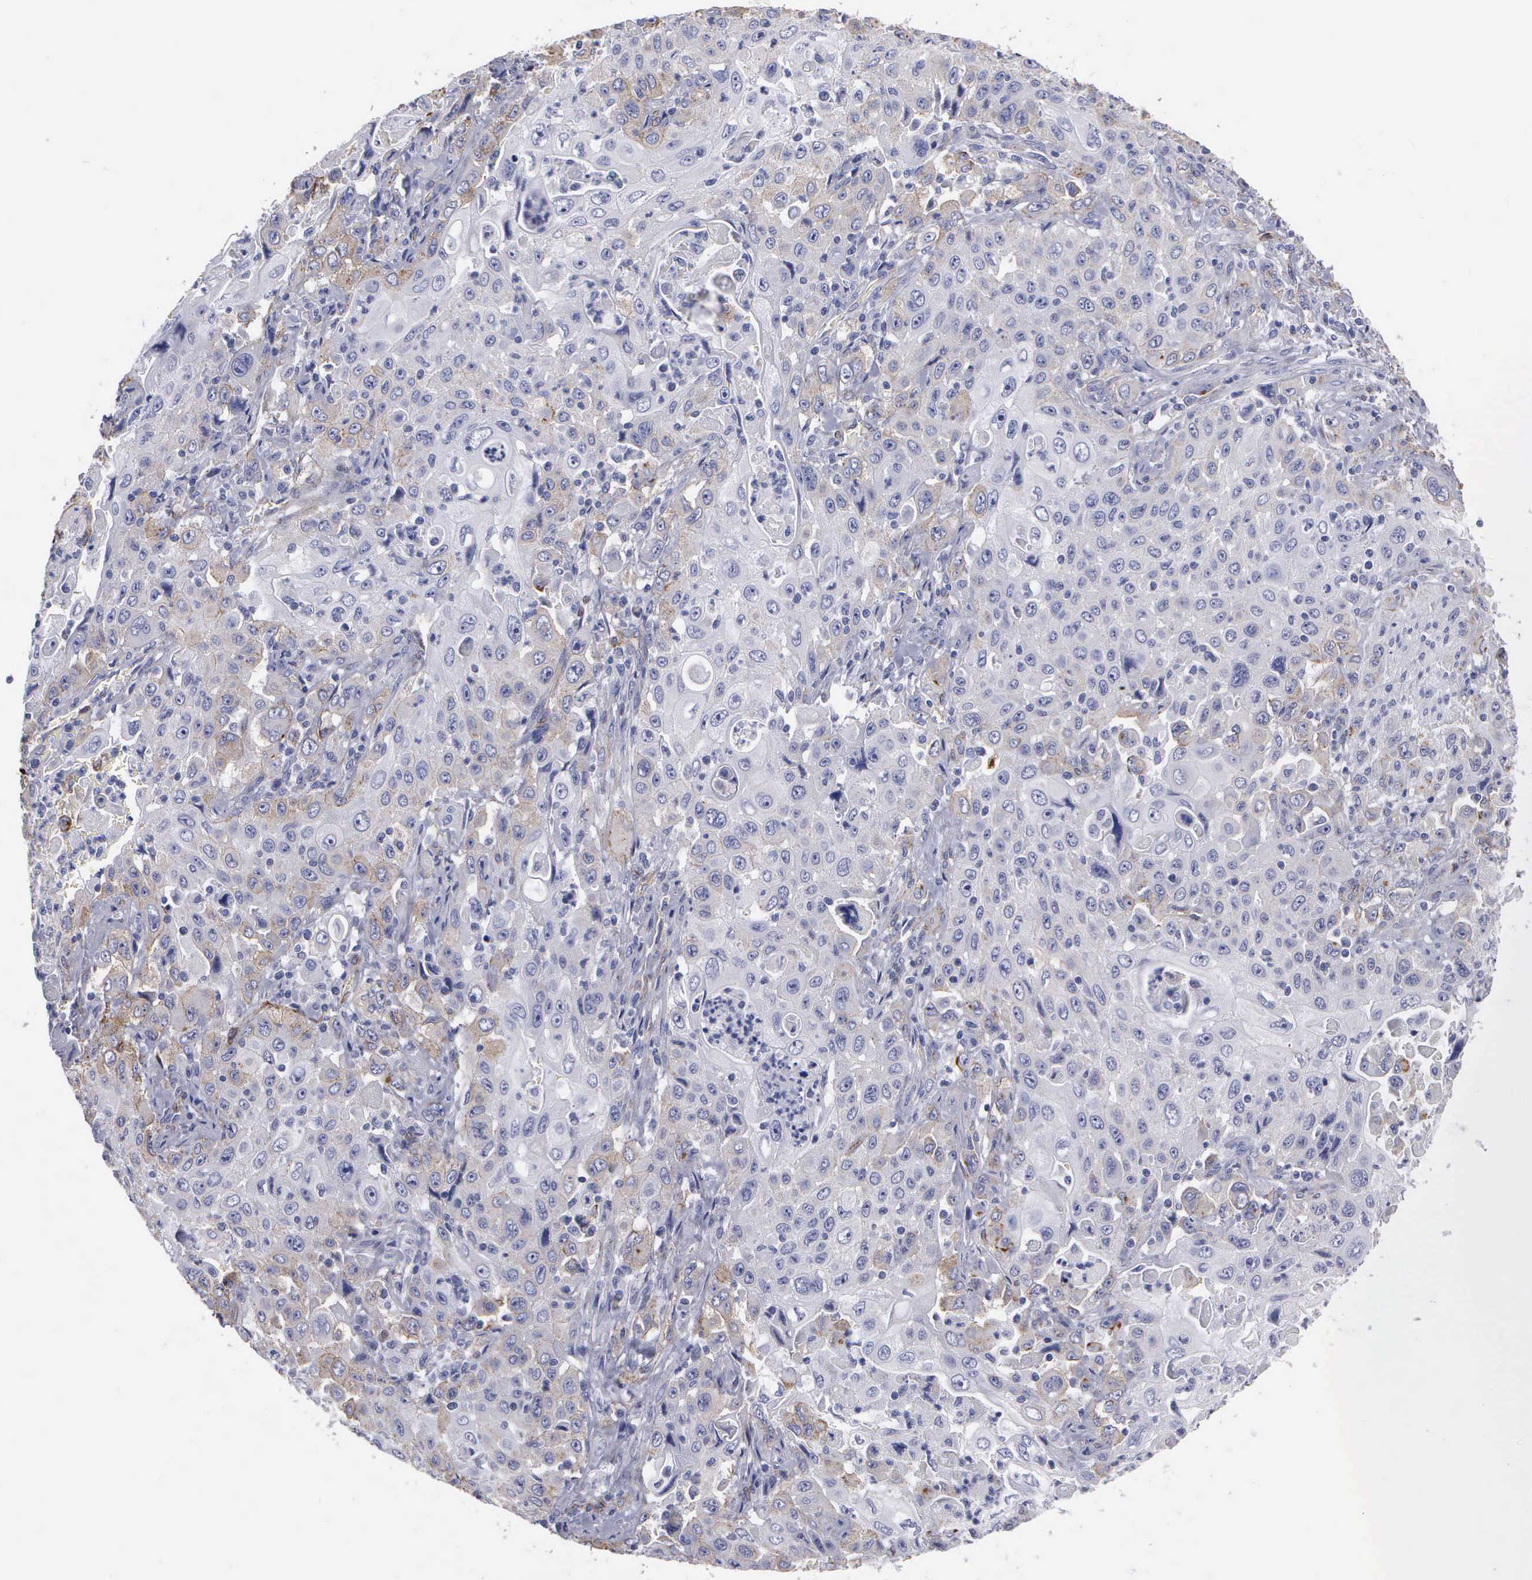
{"staining": {"intensity": "negative", "quantity": "none", "location": "none"}, "tissue": "pancreatic cancer", "cell_type": "Tumor cells", "image_type": "cancer", "snomed": [{"axis": "morphology", "description": "Adenocarcinoma, NOS"}, {"axis": "topography", "description": "Pancreas"}], "caption": "Immunohistochemistry (IHC) micrograph of neoplastic tissue: pancreatic adenocarcinoma stained with DAB (3,3'-diaminobenzidine) displays no significant protein expression in tumor cells. (DAB IHC with hematoxylin counter stain).", "gene": "MAGEB10", "patient": {"sex": "male", "age": 70}}